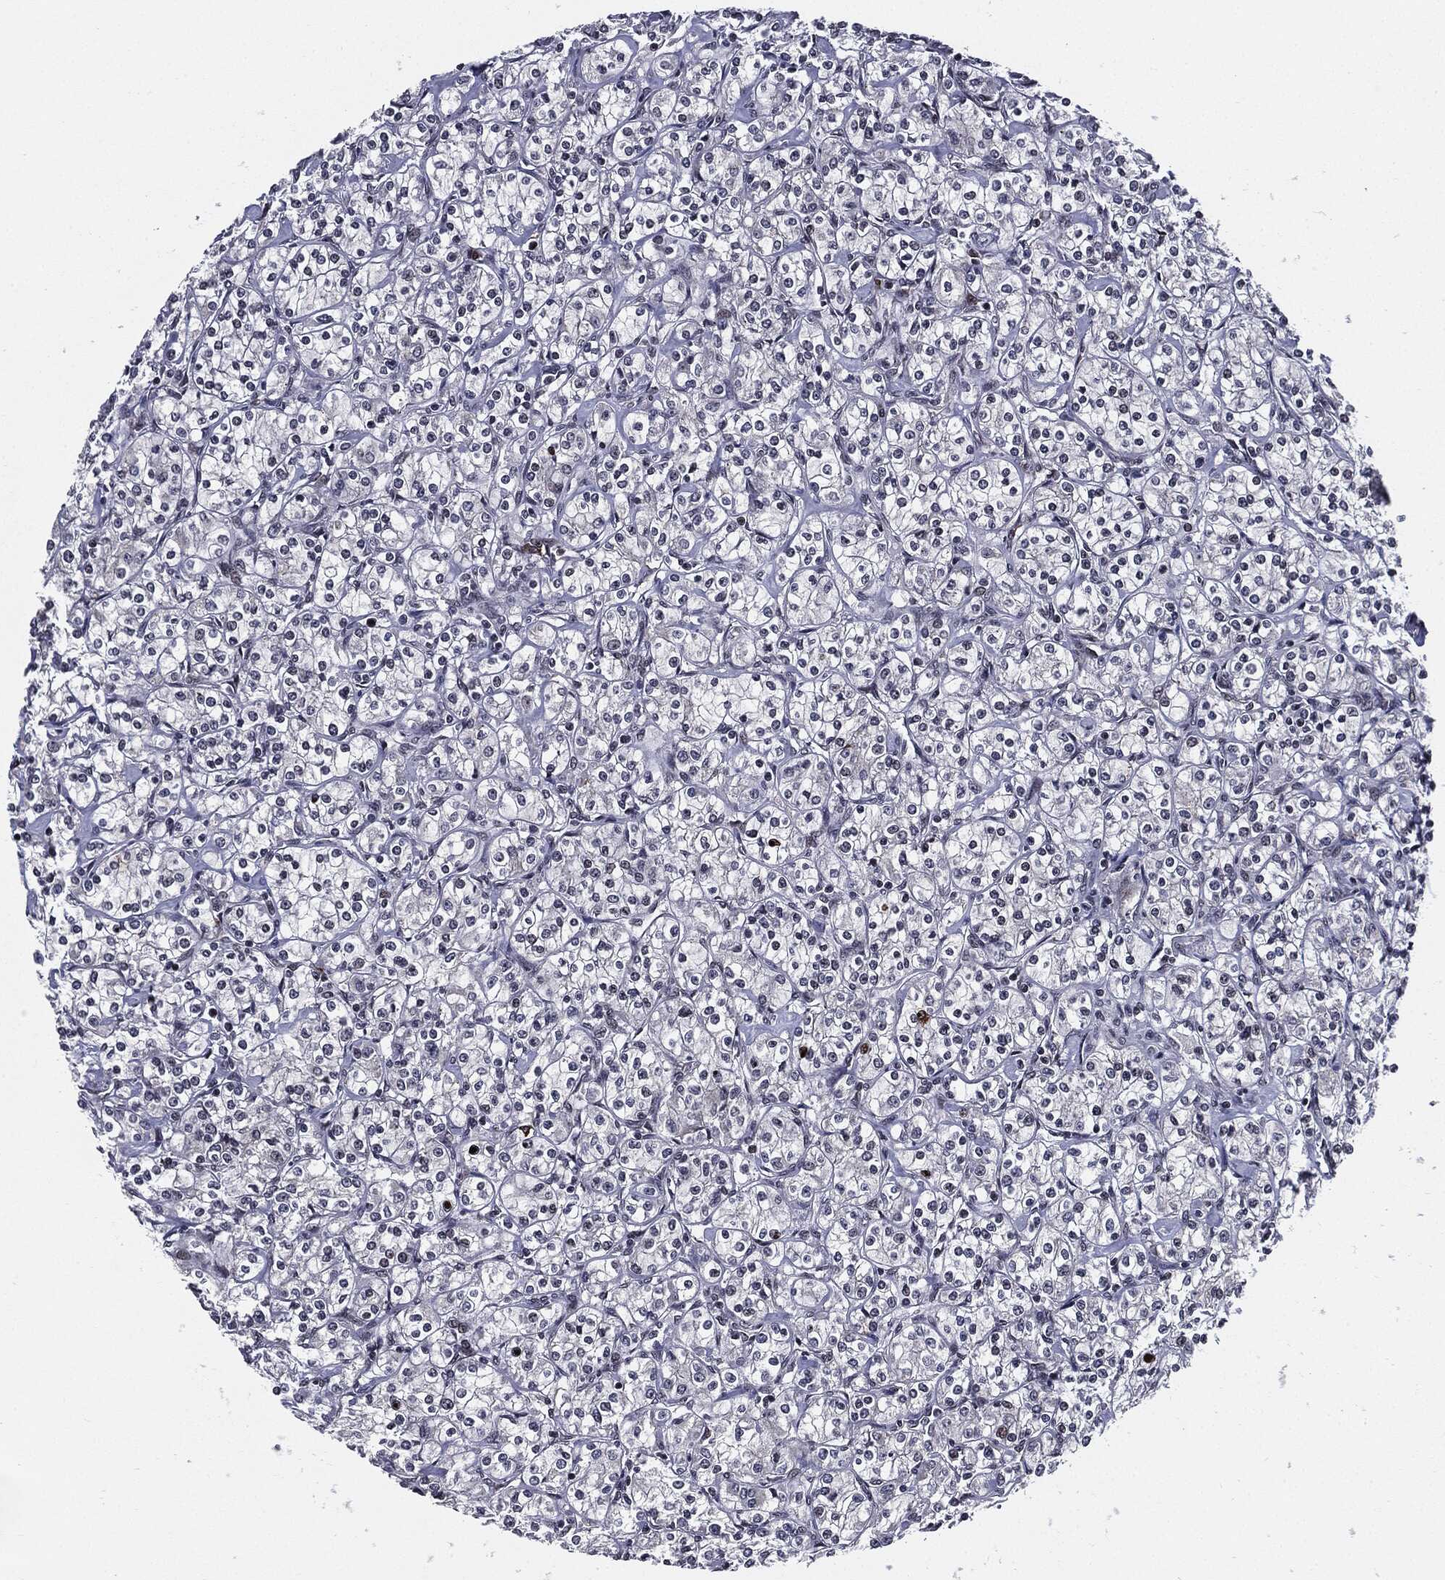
{"staining": {"intensity": "moderate", "quantity": "25%-75%", "location": "nuclear"}, "tissue": "renal cancer", "cell_type": "Tumor cells", "image_type": "cancer", "snomed": [{"axis": "morphology", "description": "Adenocarcinoma, NOS"}, {"axis": "topography", "description": "Kidney"}], "caption": "Immunohistochemistry micrograph of adenocarcinoma (renal) stained for a protein (brown), which displays medium levels of moderate nuclear expression in approximately 25%-75% of tumor cells.", "gene": "ZFP91", "patient": {"sex": "male", "age": 77}}